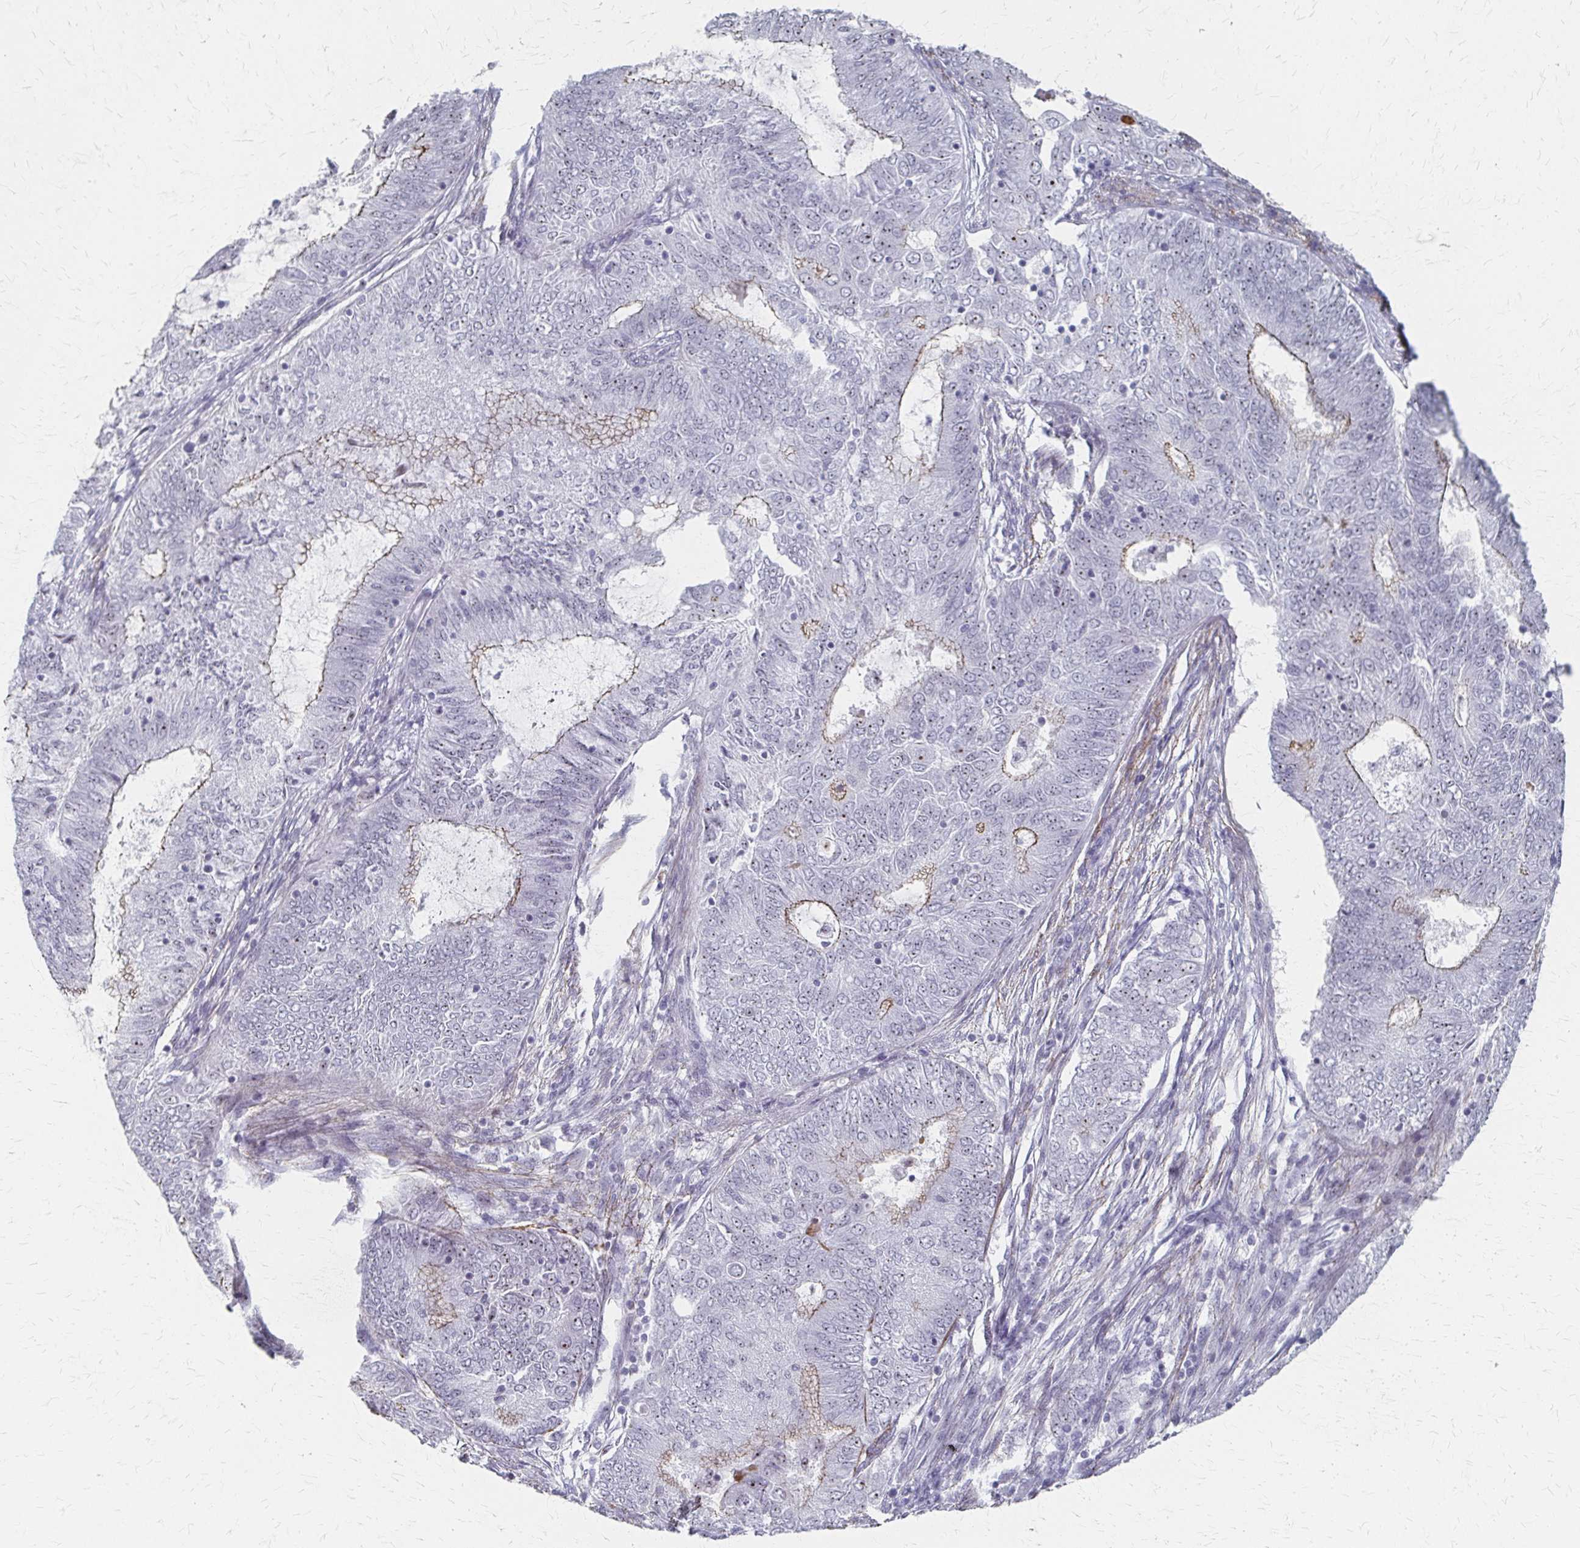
{"staining": {"intensity": "weak", "quantity": "<25%", "location": "cytoplasmic/membranous"}, "tissue": "endometrial cancer", "cell_type": "Tumor cells", "image_type": "cancer", "snomed": [{"axis": "morphology", "description": "Adenocarcinoma, NOS"}, {"axis": "topography", "description": "Endometrium"}], "caption": "Tumor cells are negative for protein expression in human endometrial cancer (adenocarcinoma).", "gene": "PES1", "patient": {"sex": "female", "age": 62}}